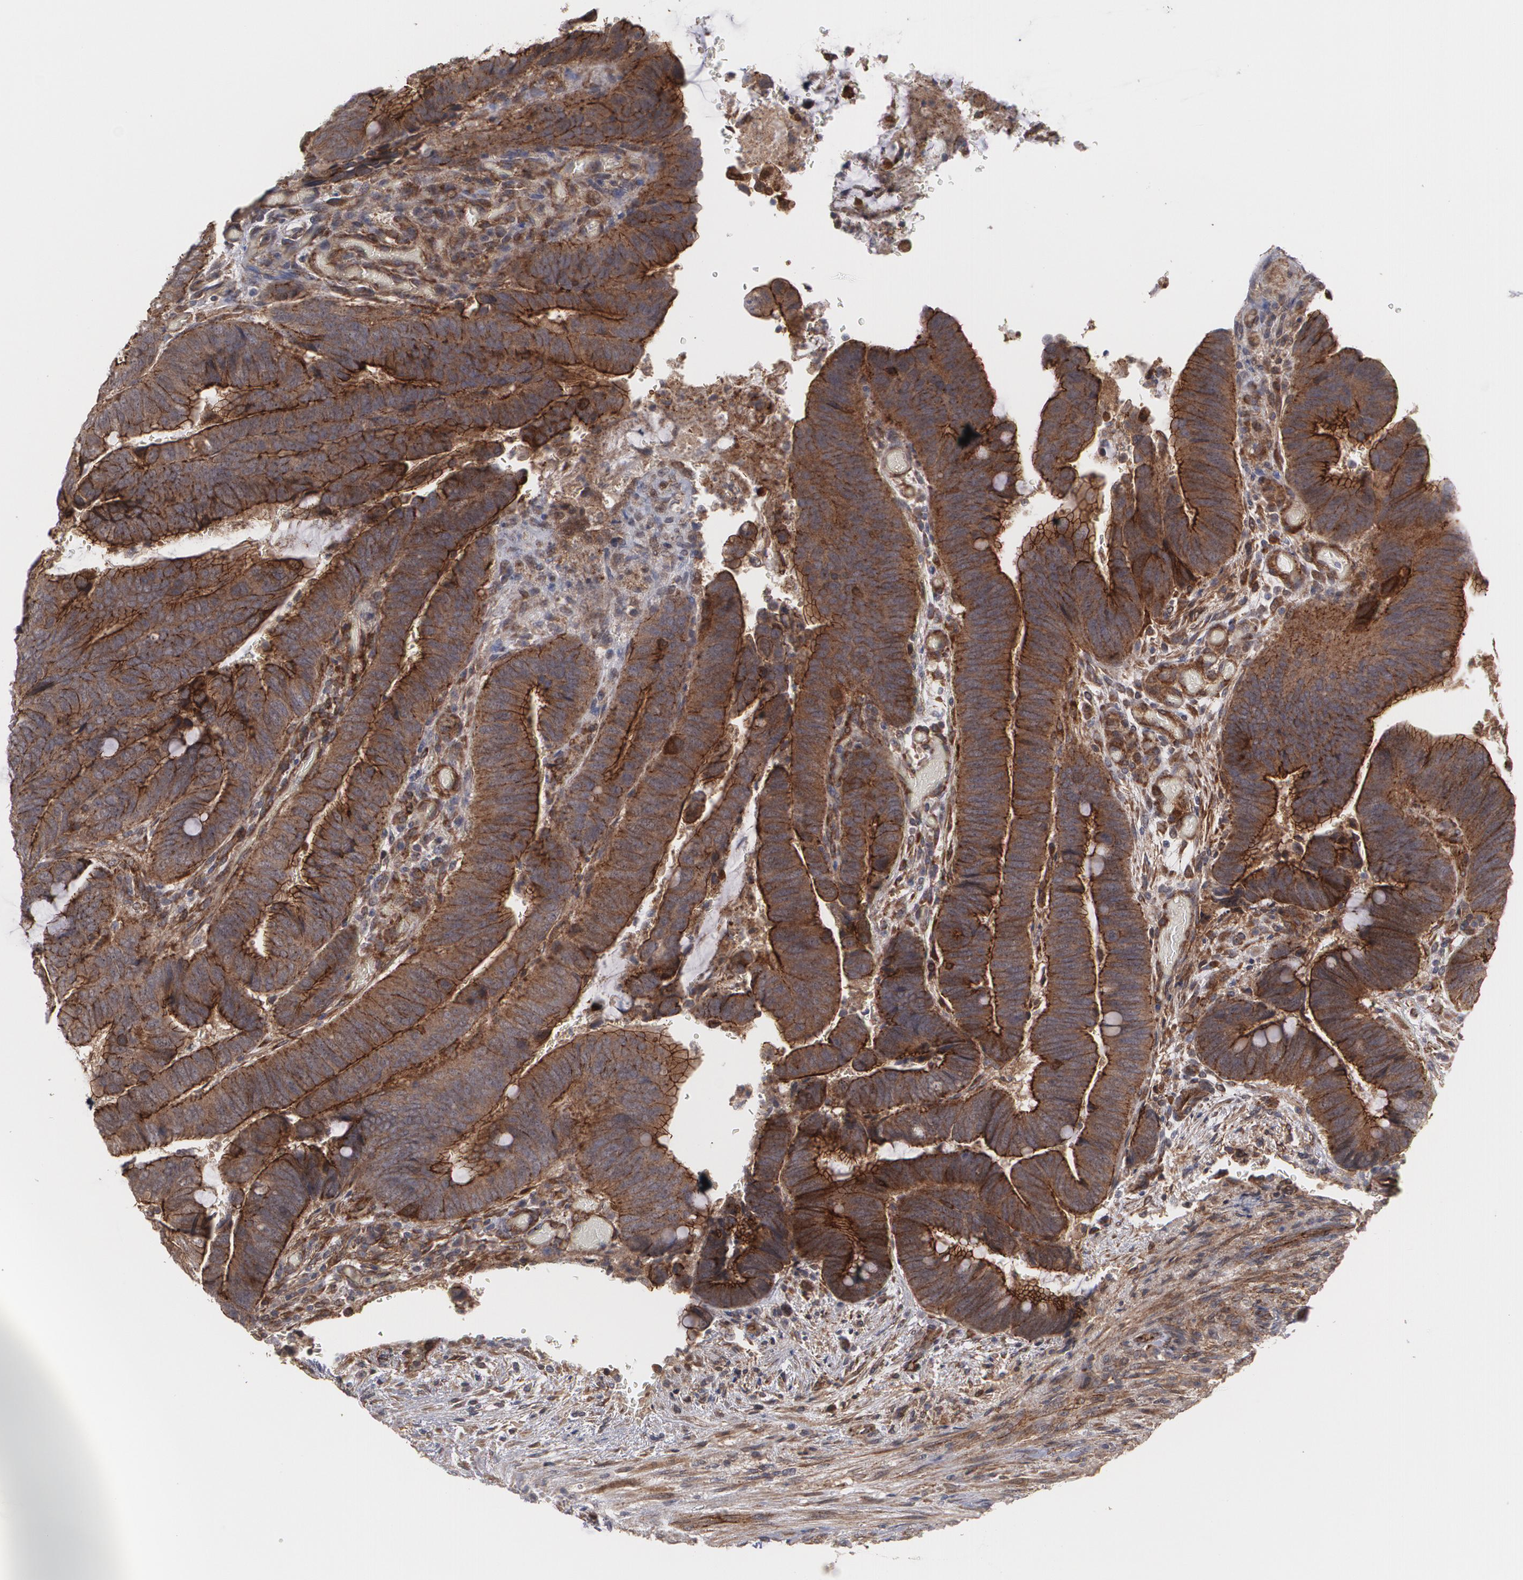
{"staining": {"intensity": "strong", "quantity": ">75%", "location": "cytoplasmic/membranous"}, "tissue": "colorectal cancer", "cell_type": "Tumor cells", "image_type": "cancer", "snomed": [{"axis": "morphology", "description": "Normal tissue, NOS"}, {"axis": "morphology", "description": "Adenocarcinoma, NOS"}, {"axis": "topography", "description": "Rectum"}], "caption": "Immunohistochemistry (IHC) (DAB (3,3'-diaminobenzidine)) staining of colorectal cancer demonstrates strong cytoplasmic/membranous protein staining in approximately >75% of tumor cells.", "gene": "TJP1", "patient": {"sex": "male", "age": 92}}